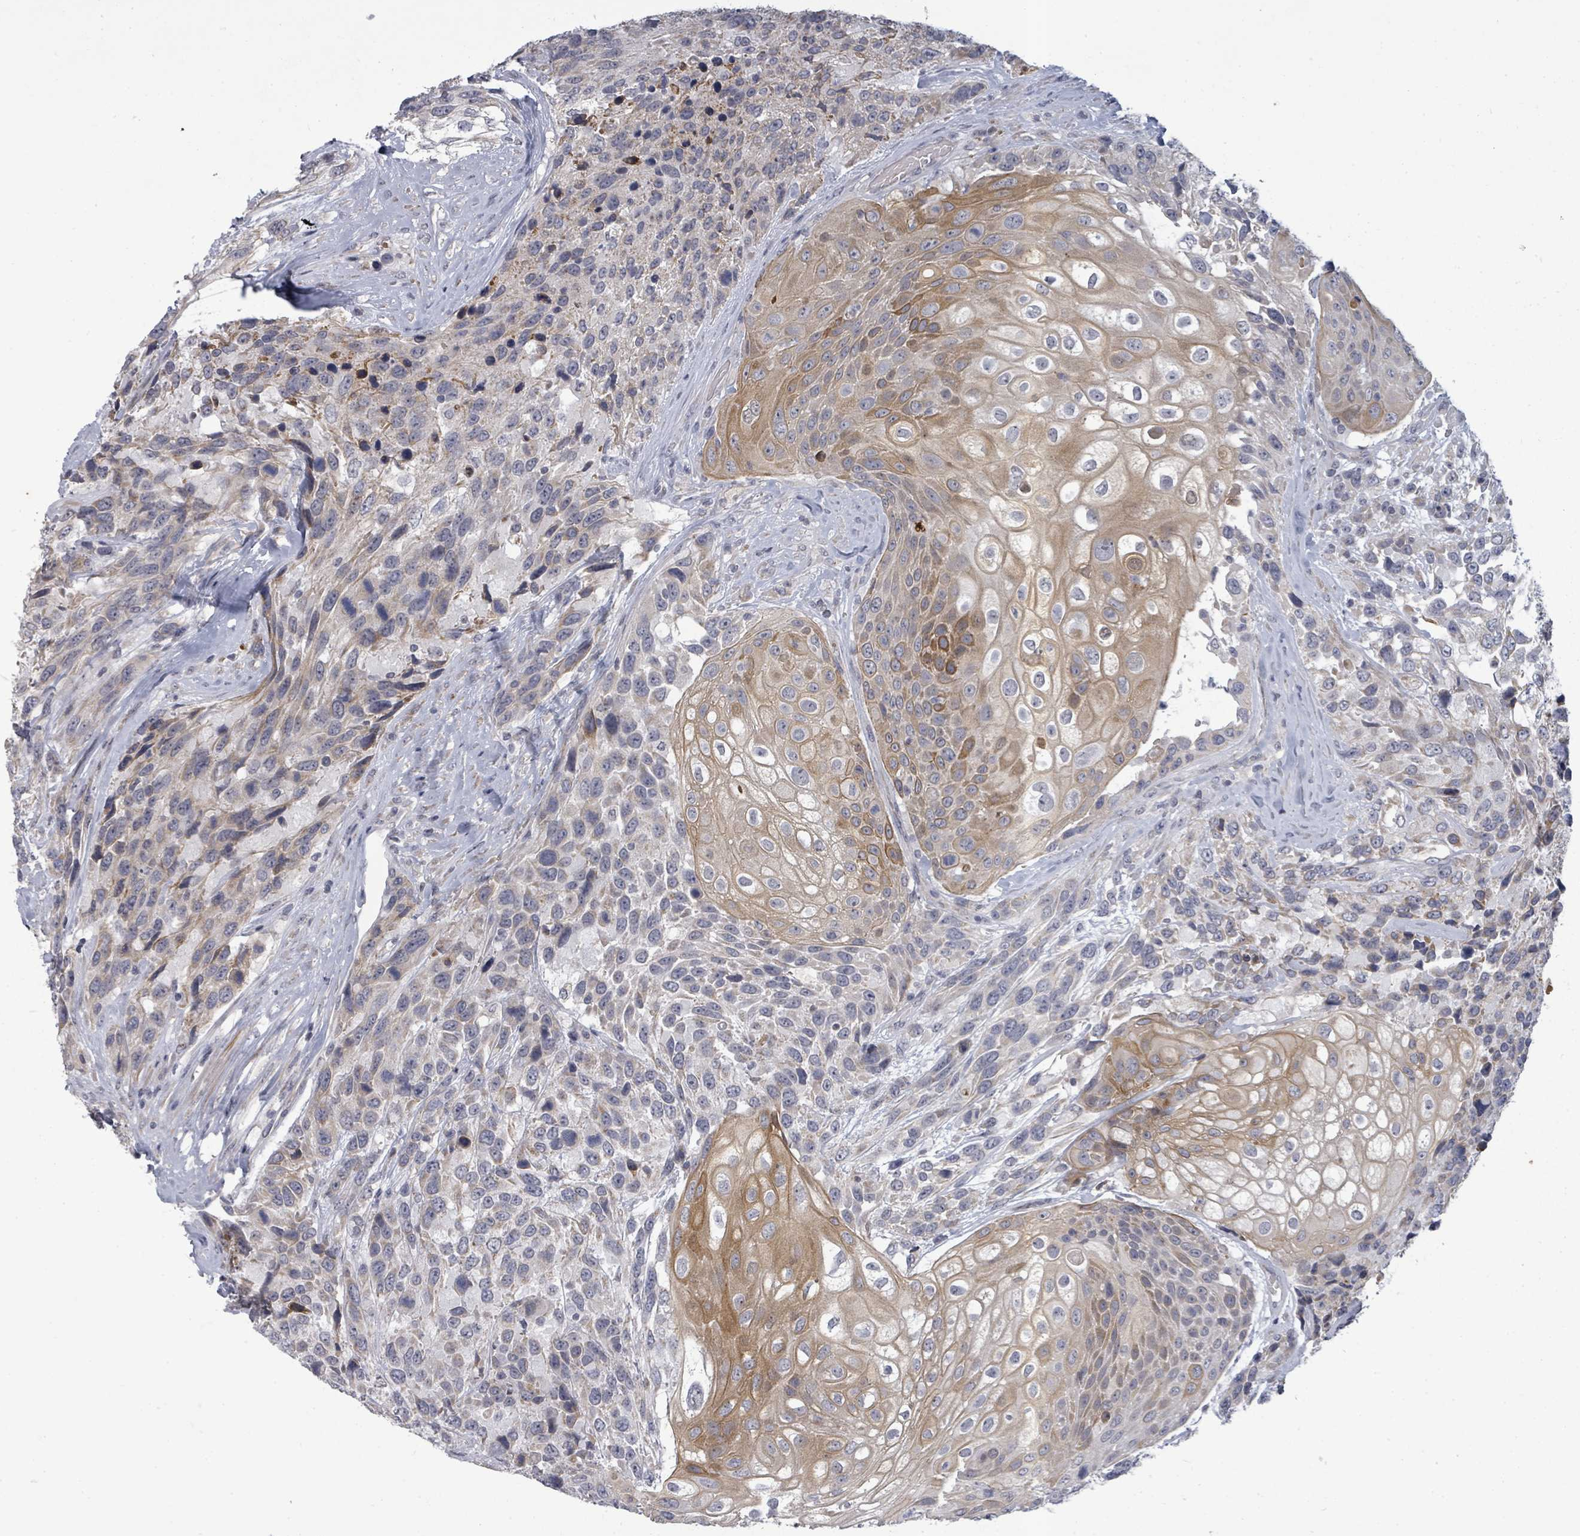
{"staining": {"intensity": "moderate", "quantity": "<25%", "location": "cytoplasmic/membranous"}, "tissue": "urothelial cancer", "cell_type": "Tumor cells", "image_type": "cancer", "snomed": [{"axis": "morphology", "description": "Urothelial carcinoma, High grade"}, {"axis": "topography", "description": "Urinary bladder"}], "caption": "Tumor cells display moderate cytoplasmic/membranous staining in about <25% of cells in high-grade urothelial carcinoma.", "gene": "PTPN20", "patient": {"sex": "female", "age": 70}}